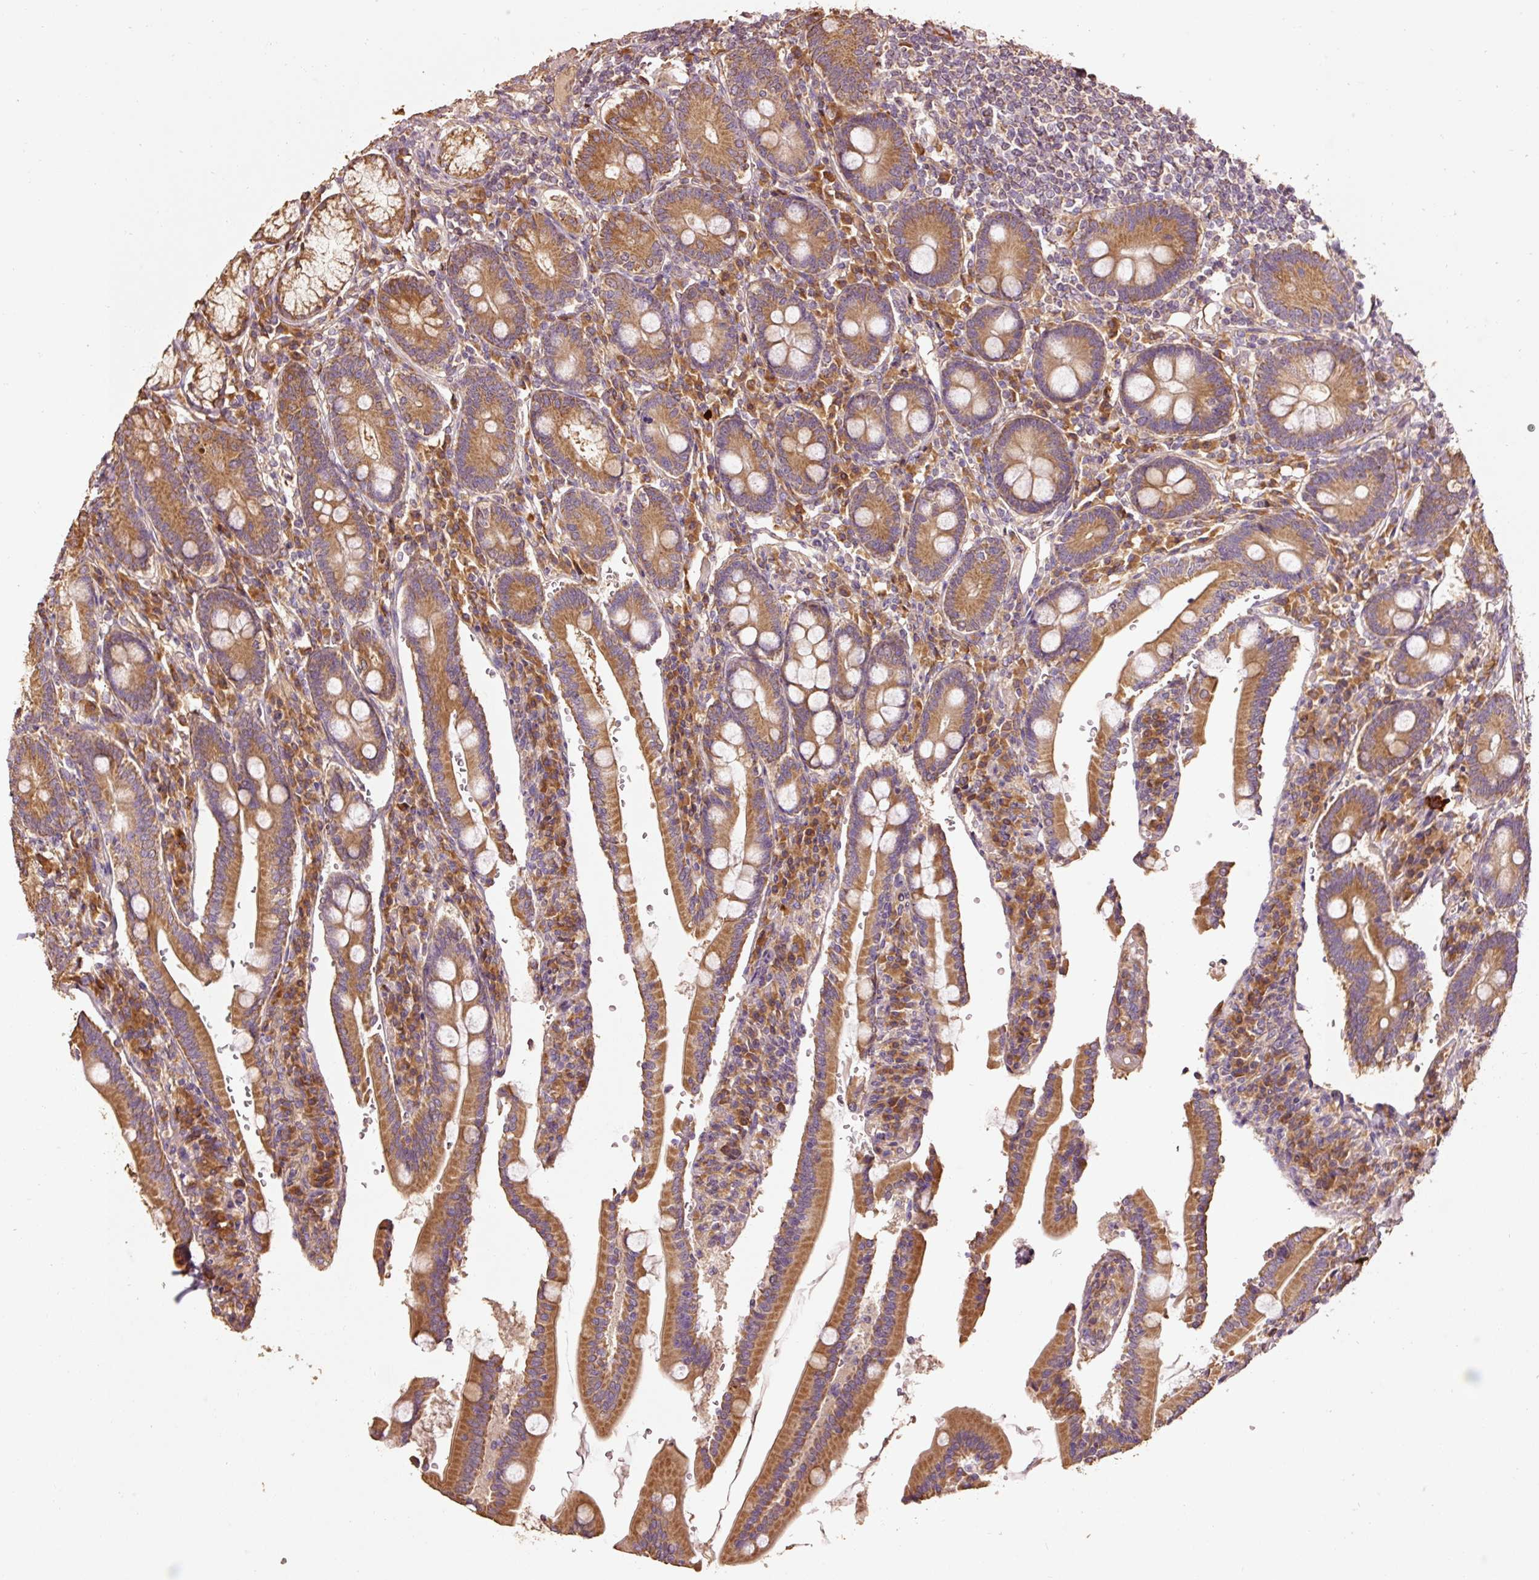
{"staining": {"intensity": "strong", "quantity": ">75%", "location": "cytoplasmic/membranous"}, "tissue": "duodenum", "cell_type": "Glandular cells", "image_type": "normal", "snomed": [{"axis": "morphology", "description": "Normal tissue, NOS"}, {"axis": "topography", "description": "Duodenum"}], "caption": "Strong cytoplasmic/membranous staining is present in approximately >75% of glandular cells in benign duodenum. The staining was performed using DAB (3,3'-diaminobenzidine), with brown indicating positive protein expression. Nuclei are stained blue with hematoxylin.", "gene": "EFHC1", "patient": {"sex": "female", "age": 67}}